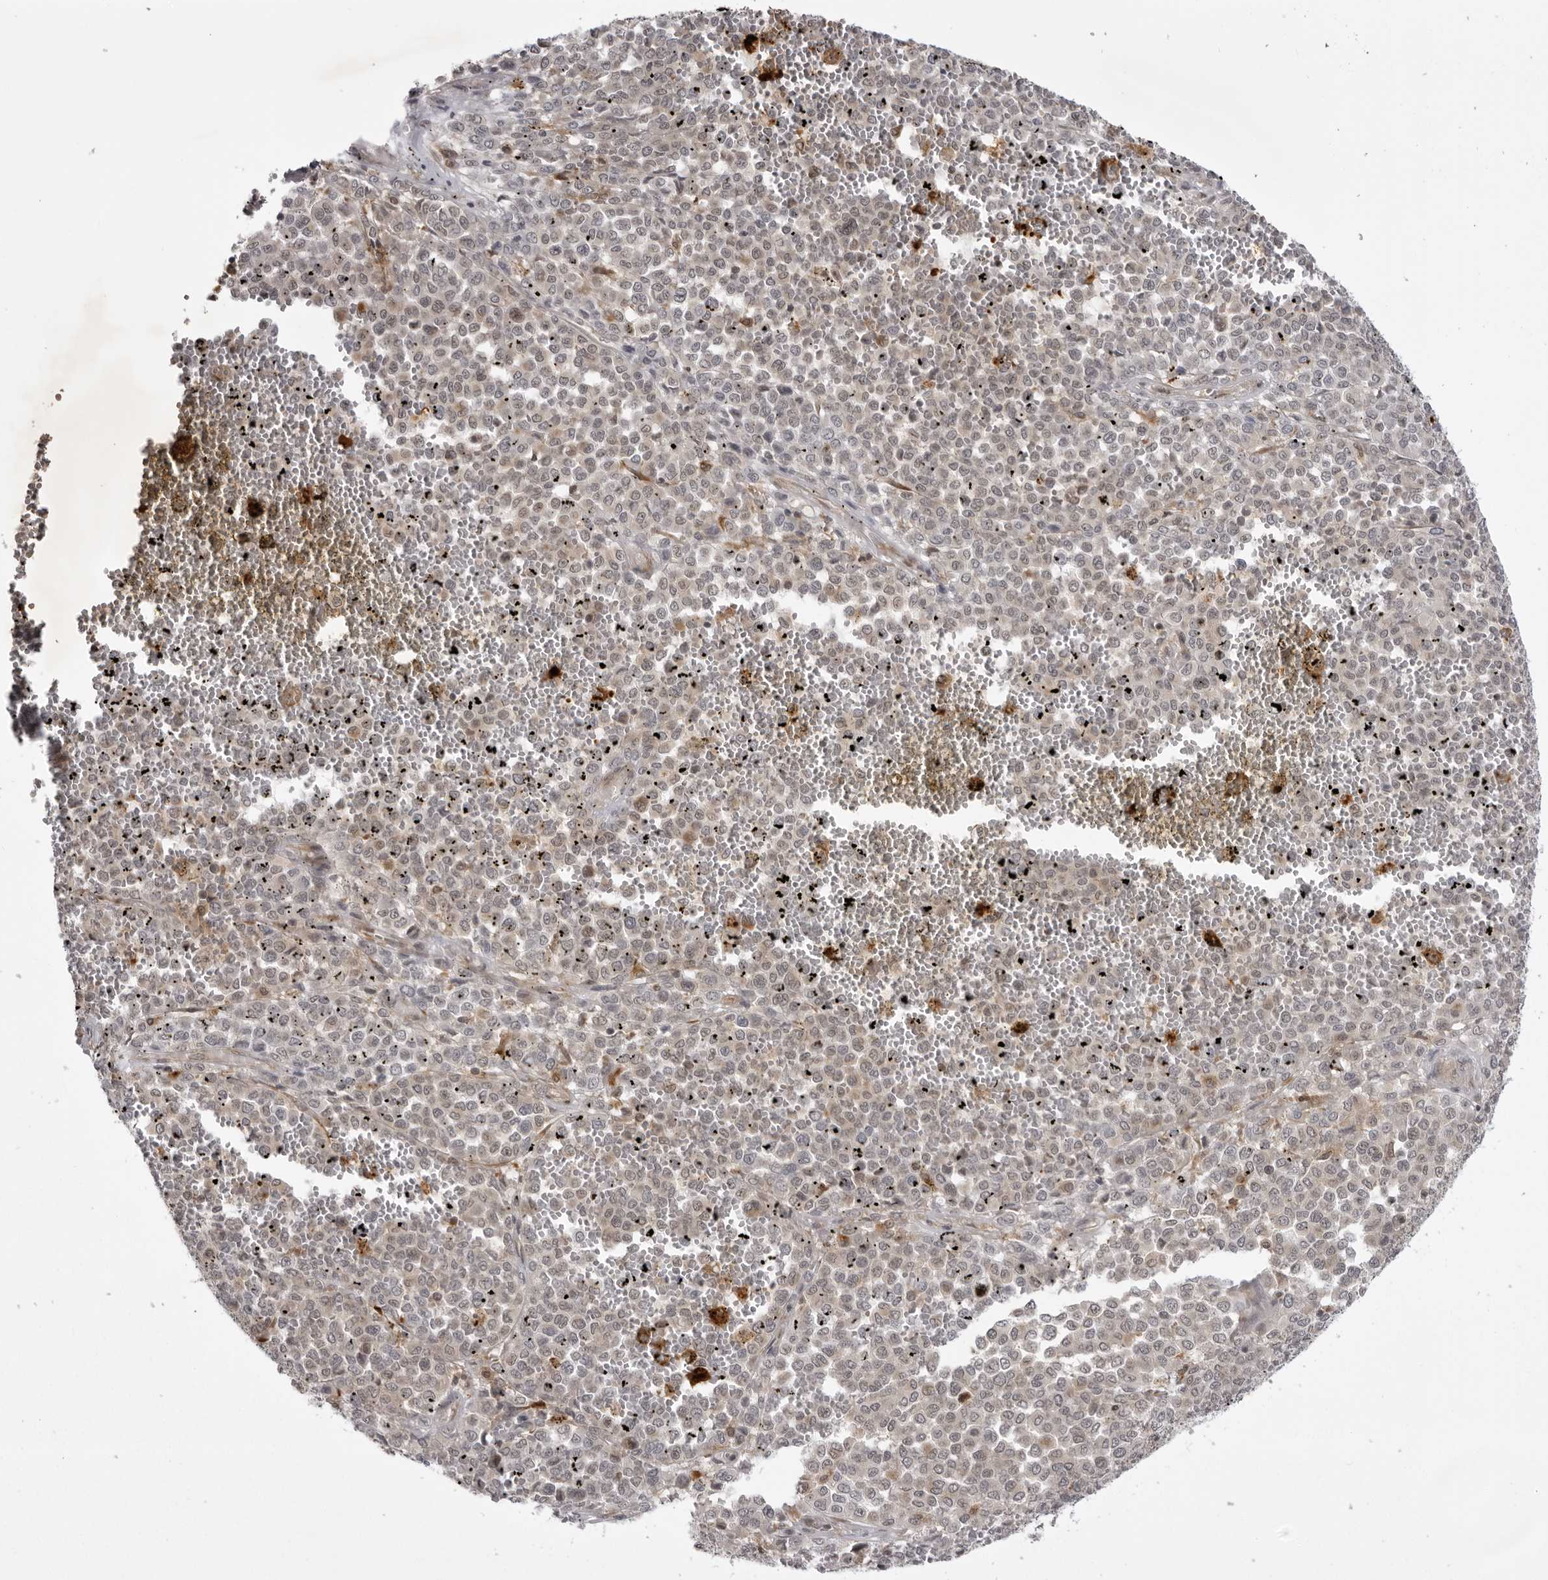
{"staining": {"intensity": "weak", "quantity": "<25%", "location": "cytoplasmic/membranous"}, "tissue": "melanoma", "cell_type": "Tumor cells", "image_type": "cancer", "snomed": [{"axis": "morphology", "description": "Malignant melanoma, Metastatic site"}, {"axis": "topography", "description": "Pancreas"}], "caption": "Malignant melanoma (metastatic site) stained for a protein using immunohistochemistry (IHC) demonstrates no positivity tumor cells.", "gene": "USP43", "patient": {"sex": "female", "age": 30}}